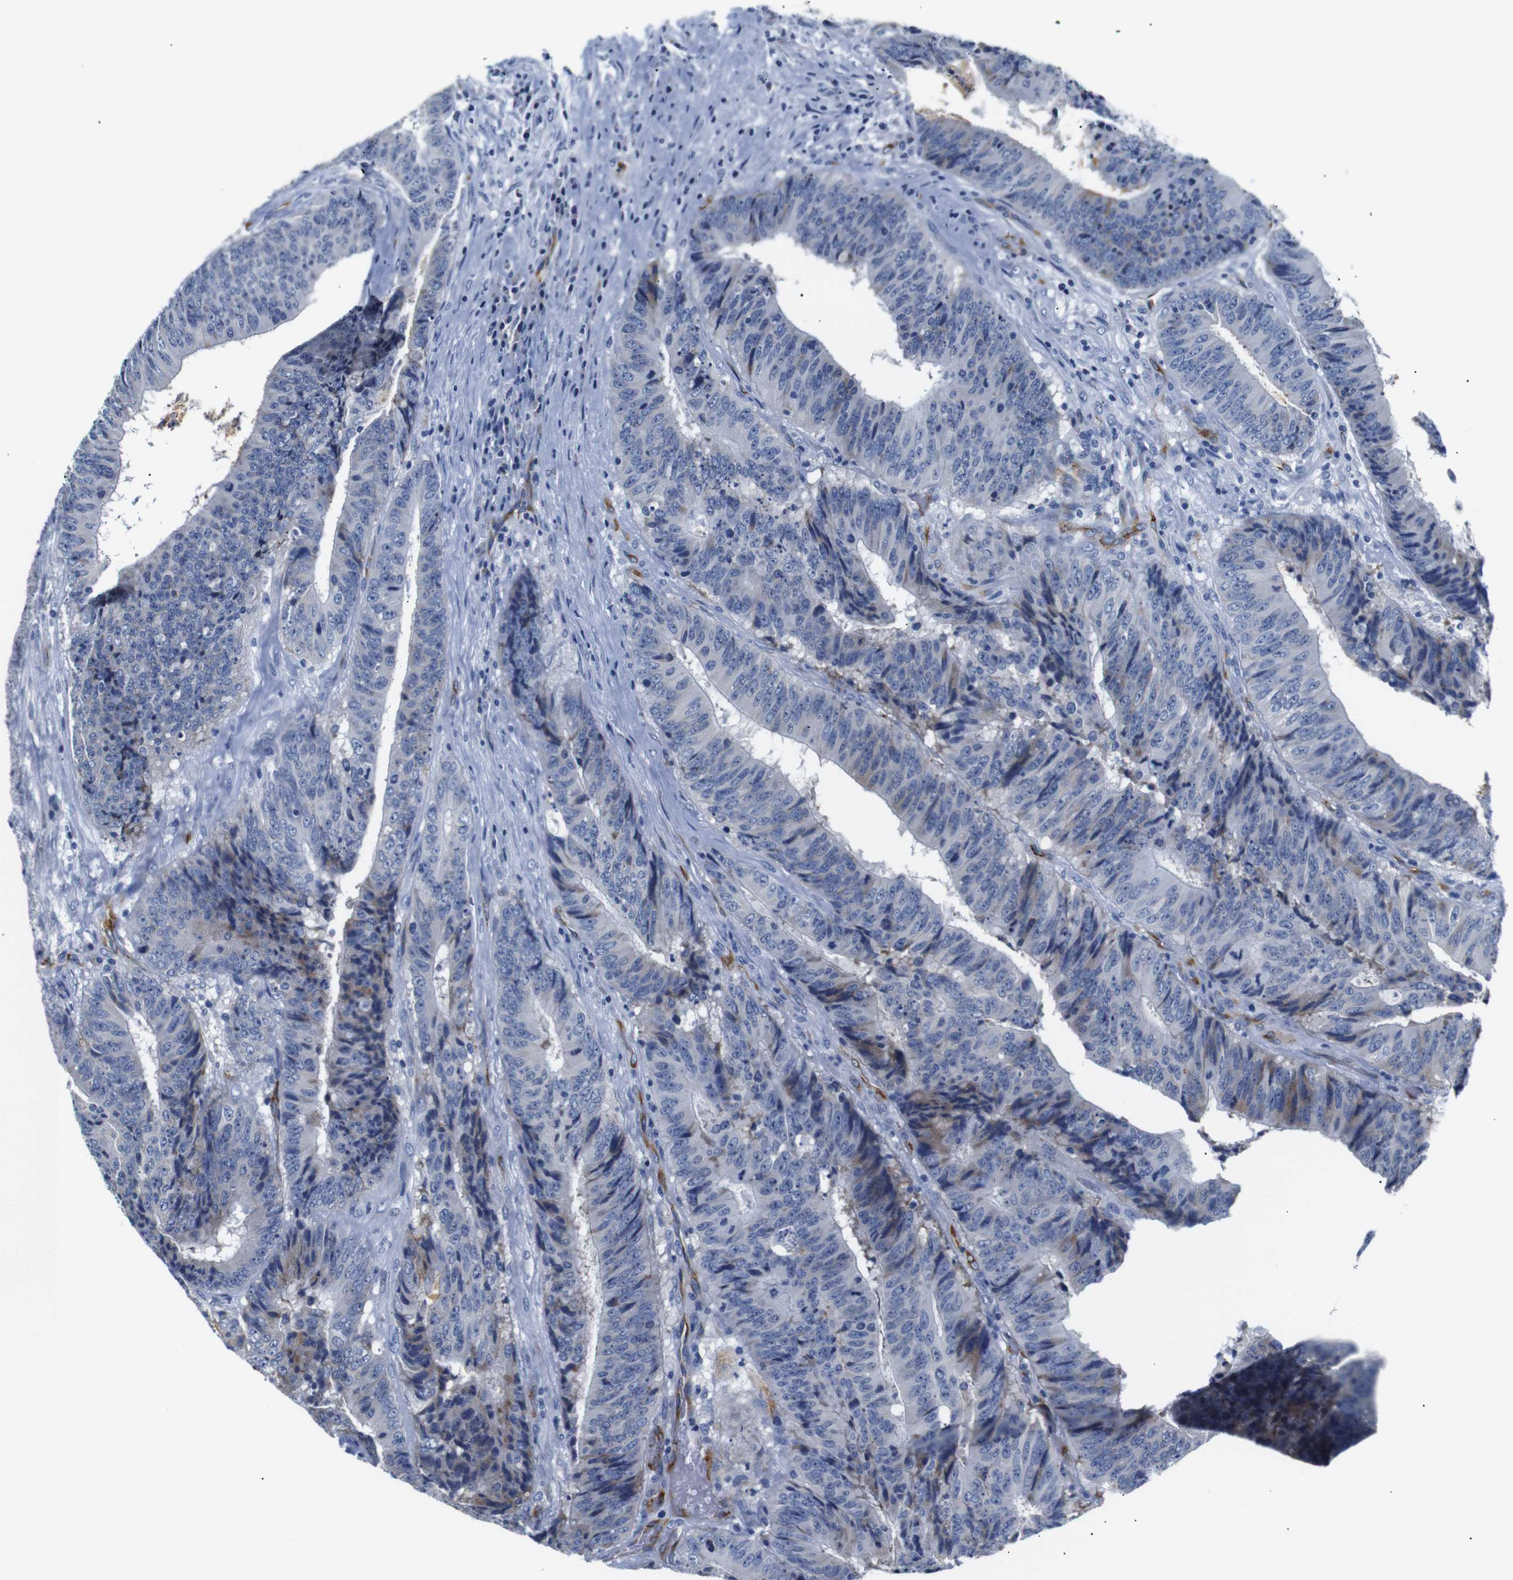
{"staining": {"intensity": "negative", "quantity": "none", "location": "none"}, "tissue": "colorectal cancer", "cell_type": "Tumor cells", "image_type": "cancer", "snomed": [{"axis": "morphology", "description": "Adenocarcinoma, NOS"}, {"axis": "topography", "description": "Rectum"}], "caption": "Immunohistochemistry (IHC) histopathology image of neoplastic tissue: human colorectal cancer stained with DAB demonstrates no significant protein expression in tumor cells.", "gene": "MUC4", "patient": {"sex": "male", "age": 72}}